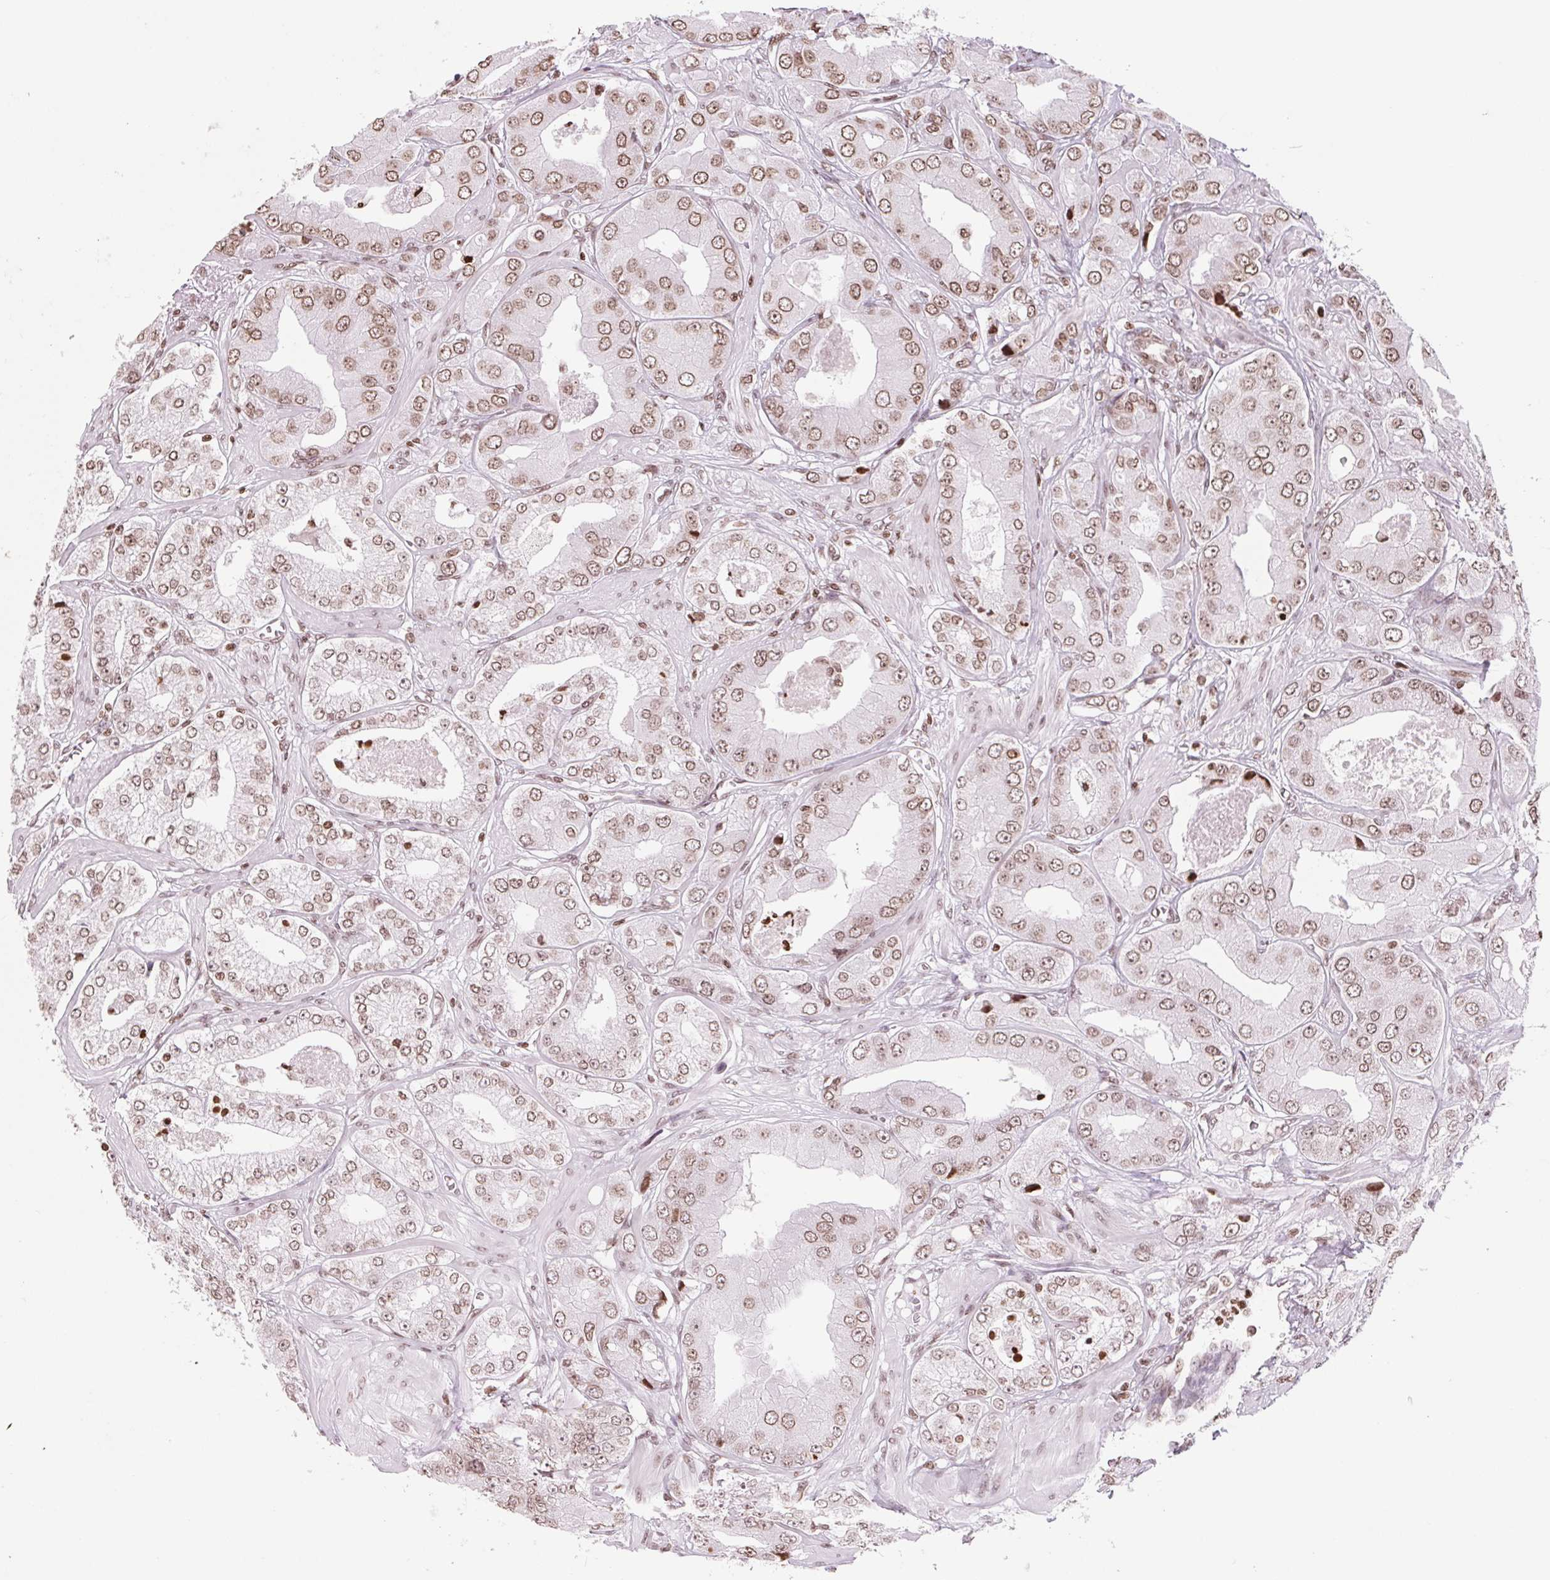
{"staining": {"intensity": "moderate", "quantity": ">75%", "location": "cytoplasmic/membranous,nuclear"}, "tissue": "prostate cancer", "cell_type": "Tumor cells", "image_type": "cancer", "snomed": [{"axis": "morphology", "description": "Adenocarcinoma, Low grade"}, {"axis": "topography", "description": "Prostate"}], "caption": "Immunohistochemical staining of human prostate cancer (adenocarcinoma (low-grade)) exhibits medium levels of moderate cytoplasmic/membranous and nuclear staining in approximately >75% of tumor cells.", "gene": "SMIM12", "patient": {"sex": "male", "age": 60}}